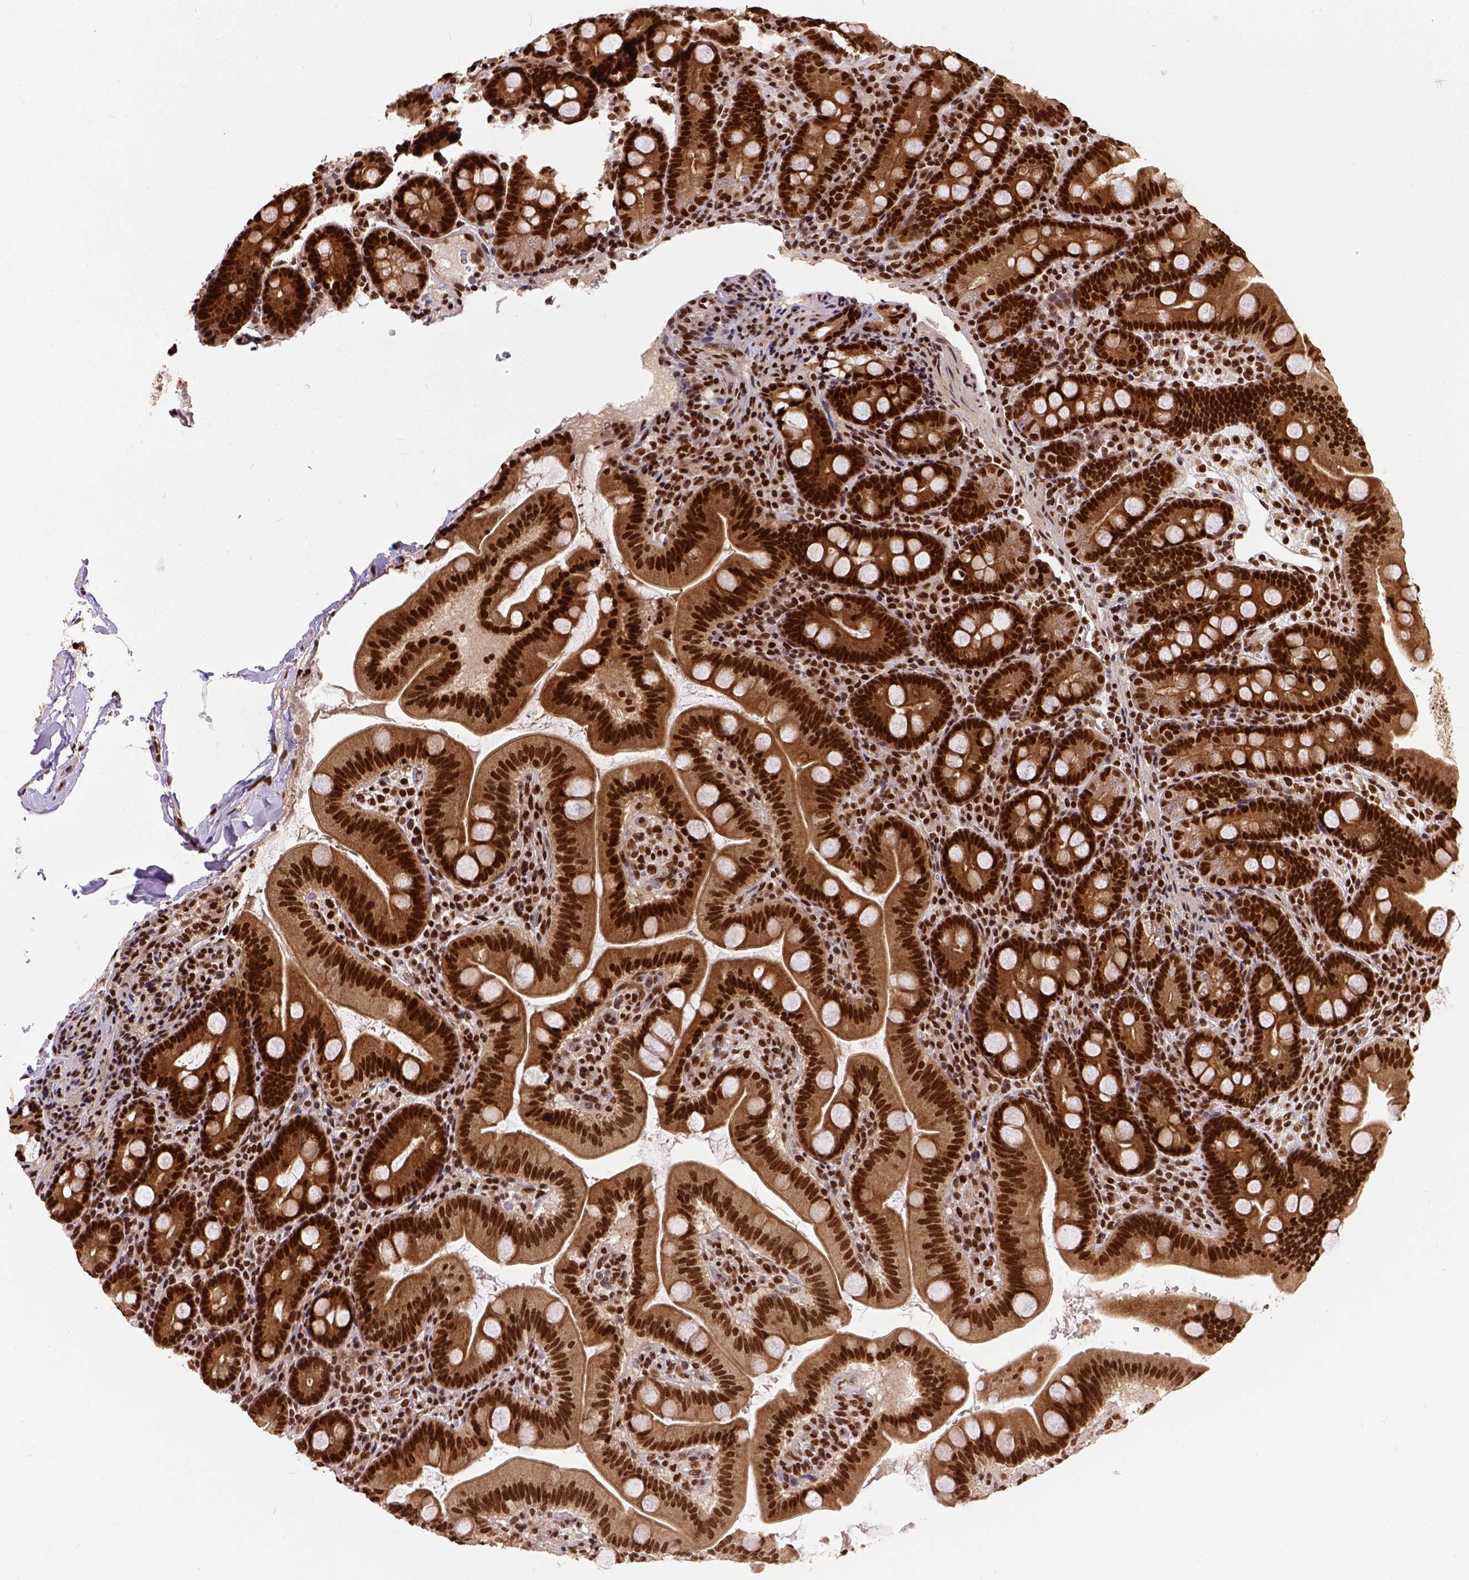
{"staining": {"intensity": "strong", "quantity": ">75%", "location": "nuclear"}, "tissue": "duodenum", "cell_type": "Glandular cells", "image_type": "normal", "snomed": [{"axis": "morphology", "description": "Normal tissue, NOS"}, {"axis": "topography", "description": "Duodenum"}], "caption": "Glandular cells exhibit high levels of strong nuclear staining in about >75% of cells in normal duodenum.", "gene": "NACC1", "patient": {"sex": "male", "age": 59}}